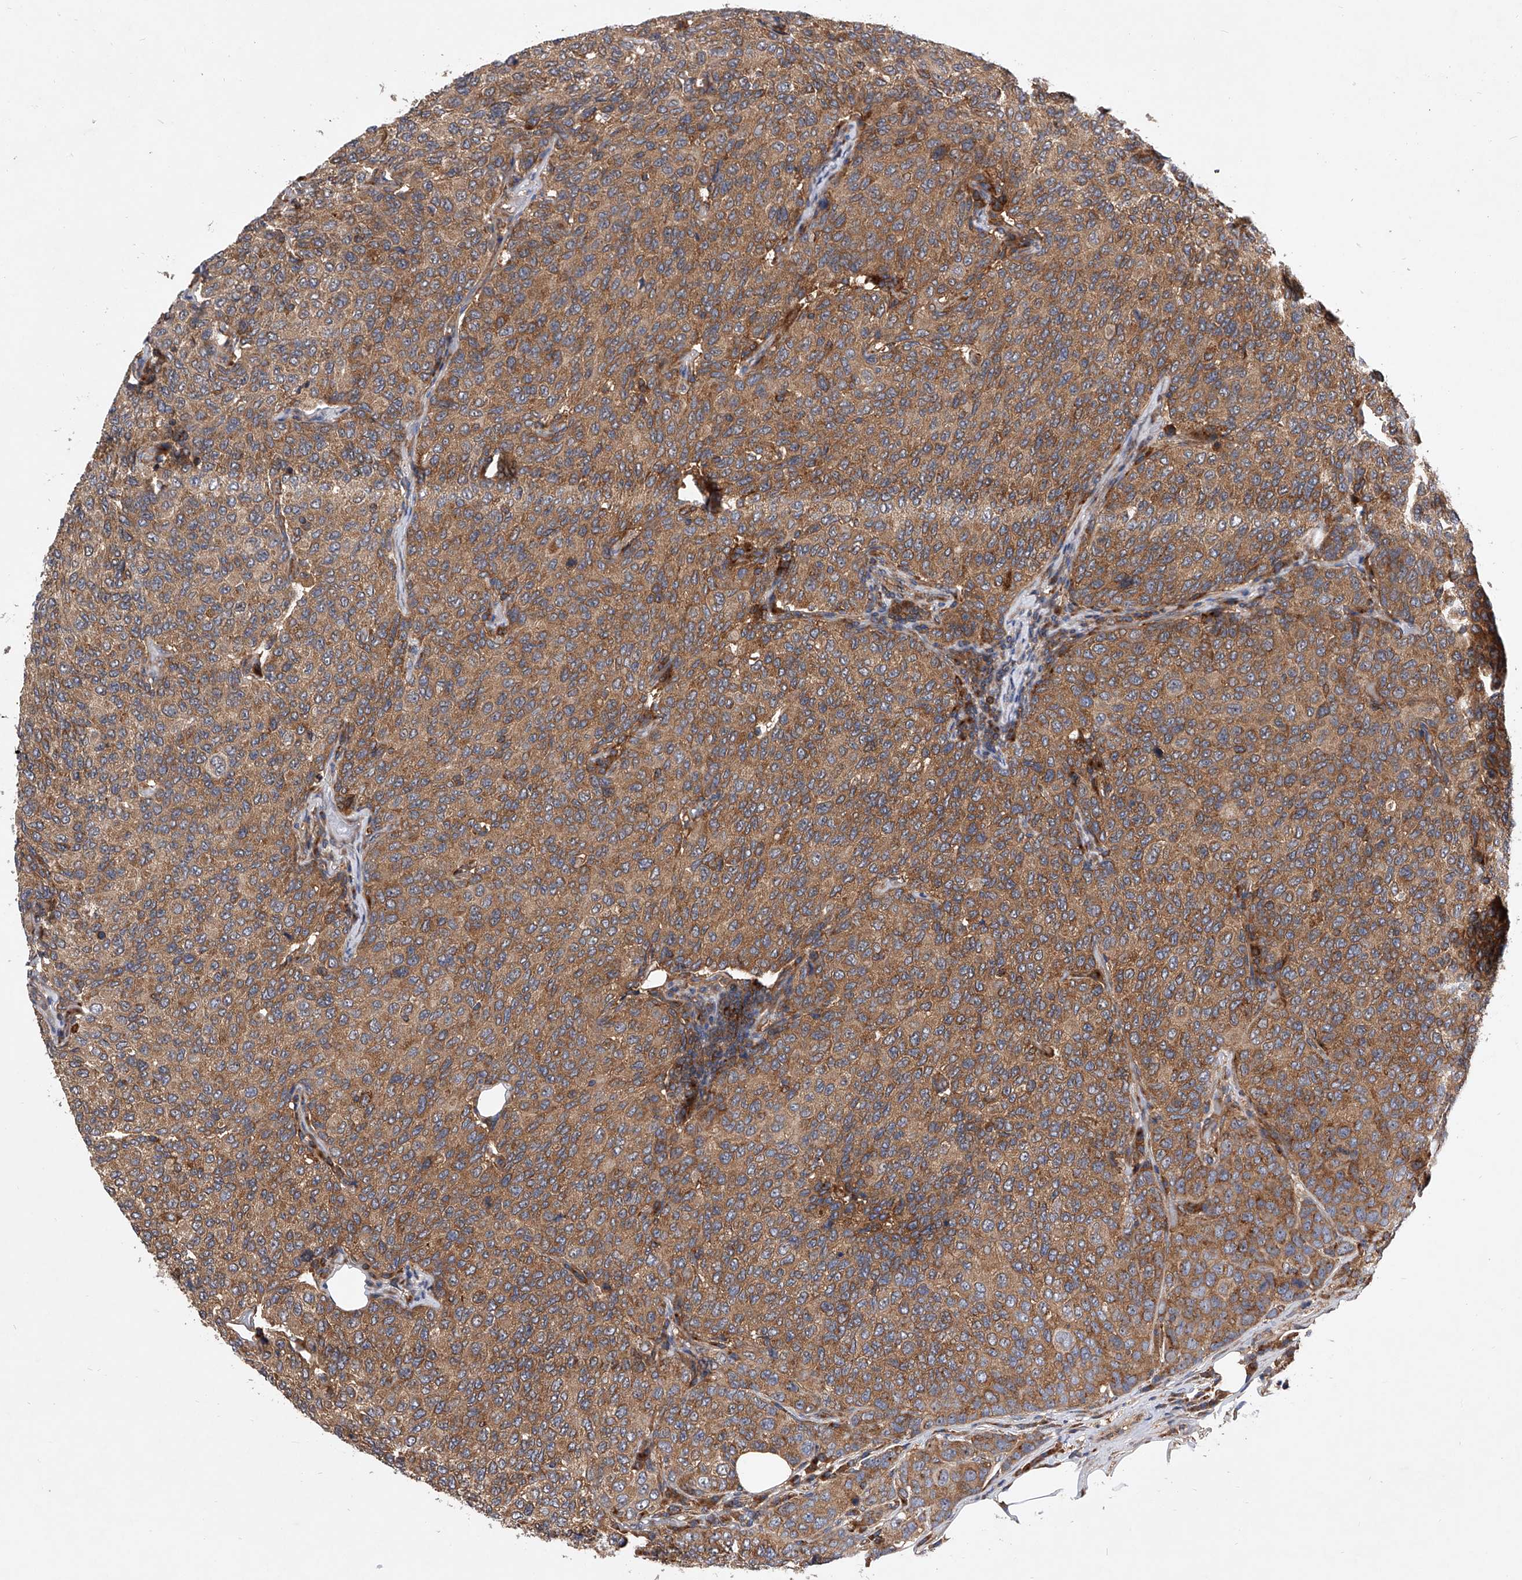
{"staining": {"intensity": "moderate", "quantity": ">75%", "location": "cytoplasmic/membranous"}, "tissue": "breast cancer", "cell_type": "Tumor cells", "image_type": "cancer", "snomed": [{"axis": "morphology", "description": "Duct carcinoma"}, {"axis": "topography", "description": "Breast"}], "caption": "Immunohistochemistry (IHC) micrograph of neoplastic tissue: breast invasive ductal carcinoma stained using IHC exhibits medium levels of moderate protein expression localized specifically in the cytoplasmic/membranous of tumor cells, appearing as a cytoplasmic/membranous brown color.", "gene": "CFAP410", "patient": {"sex": "female", "age": 55}}